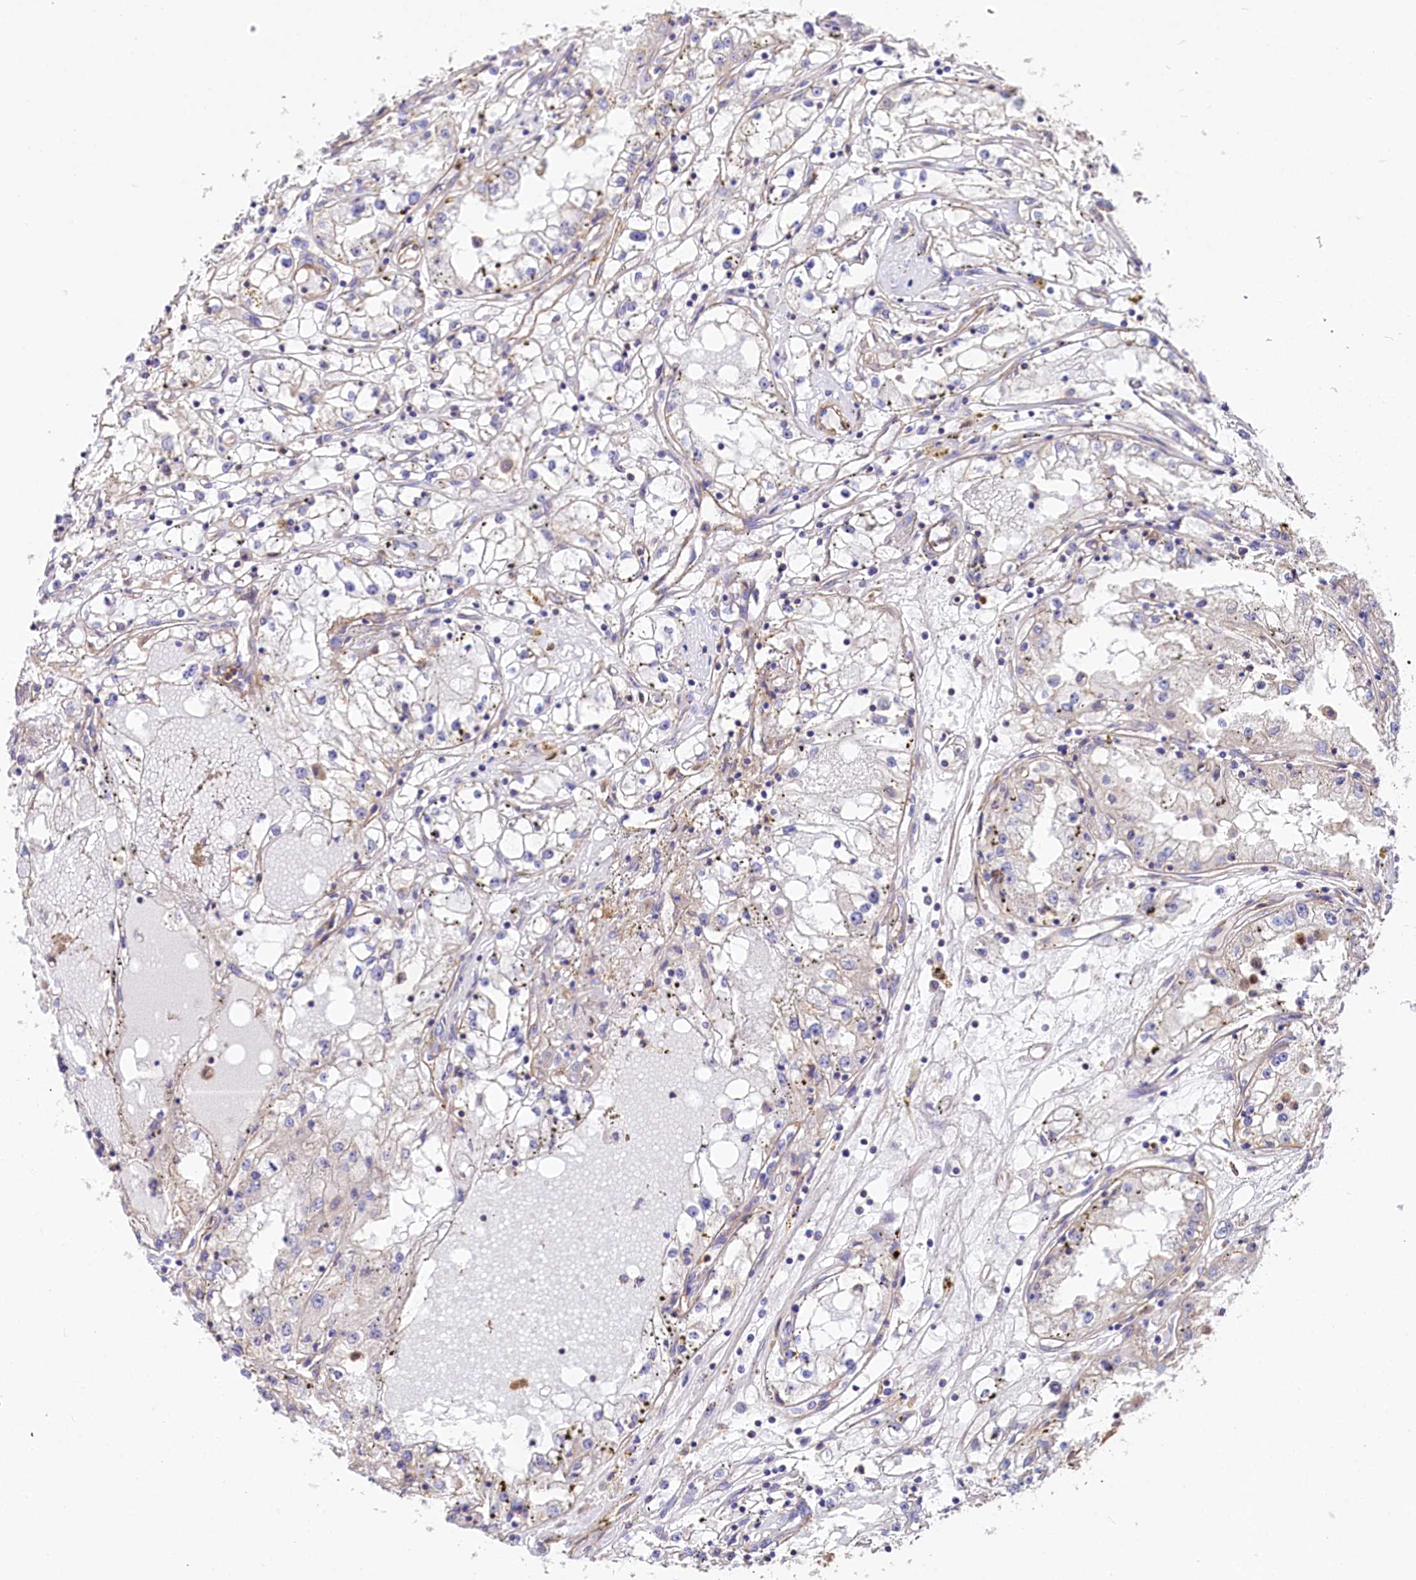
{"staining": {"intensity": "negative", "quantity": "none", "location": "none"}, "tissue": "renal cancer", "cell_type": "Tumor cells", "image_type": "cancer", "snomed": [{"axis": "morphology", "description": "Adenocarcinoma, NOS"}, {"axis": "topography", "description": "Kidney"}], "caption": "IHC photomicrograph of human renal cancer stained for a protein (brown), which exhibits no staining in tumor cells.", "gene": "FCHSD2", "patient": {"sex": "male", "age": 56}}